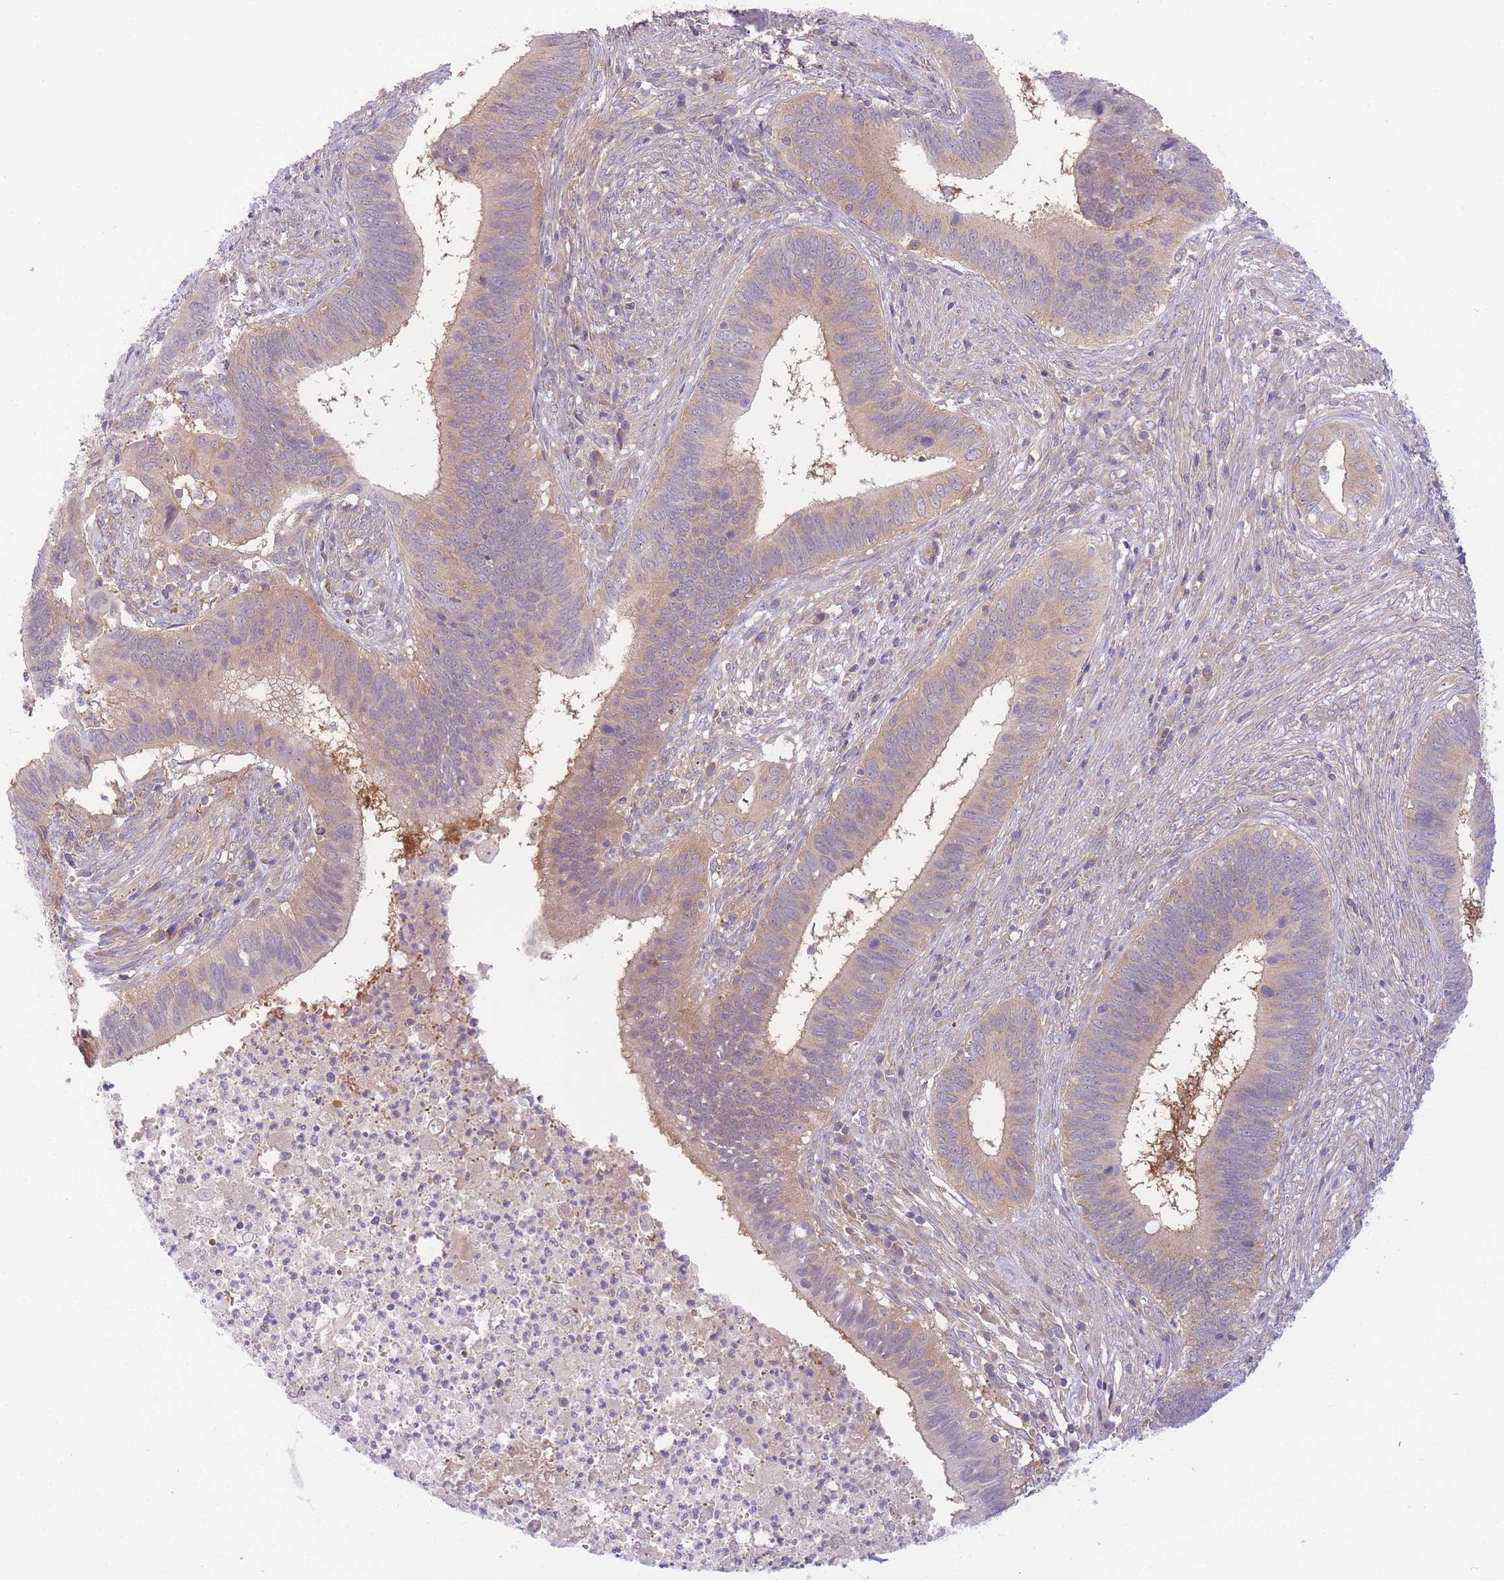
{"staining": {"intensity": "weak", "quantity": ">75%", "location": "cytoplasmic/membranous"}, "tissue": "cervical cancer", "cell_type": "Tumor cells", "image_type": "cancer", "snomed": [{"axis": "morphology", "description": "Adenocarcinoma, NOS"}, {"axis": "topography", "description": "Cervix"}], "caption": "Immunohistochemical staining of human cervical cancer (adenocarcinoma) demonstrates weak cytoplasmic/membranous protein expression in about >75% of tumor cells.", "gene": "PFDN6", "patient": {"sex": "female", "age": 42}}